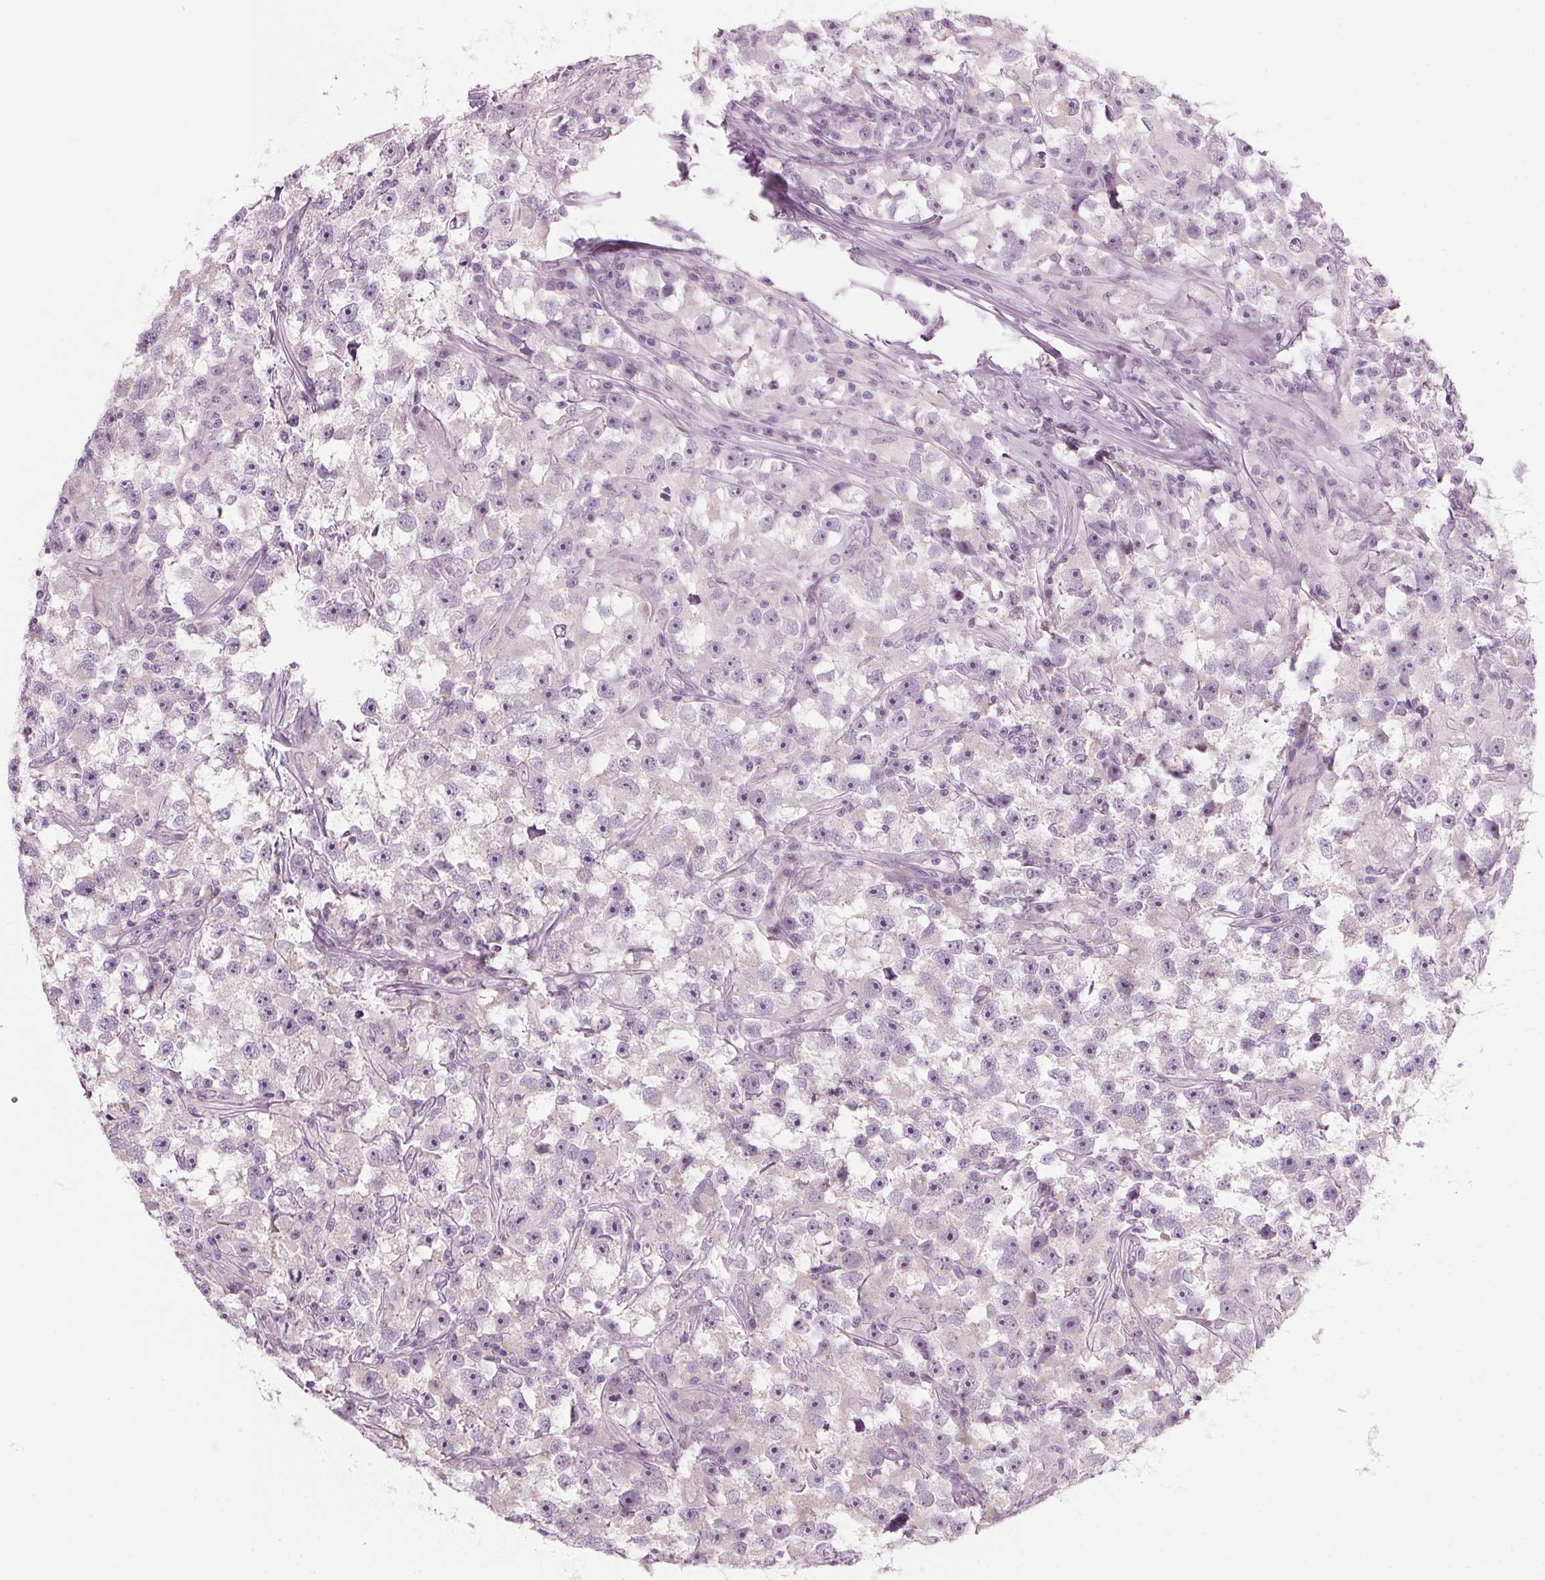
{"staining": {"intensity": "negative", "quantity": "none", "location": "none"}, "tissue": "testis cancer", "cell_type": "Tumor cells", "image_type": "cancer", "snomed": [{"axis": "morphology", "description": "Seminoma, NOS"}, {"axis": "topography", "description": "Testis"}], "caption": "Histopathology image shows no significant protein positivity in tumor cells of testis cancer. (IHC, brightfield microscopy, high magnification).", "gene": "DNTTIP2", "patient": {"sex": "male", "age": 33}}